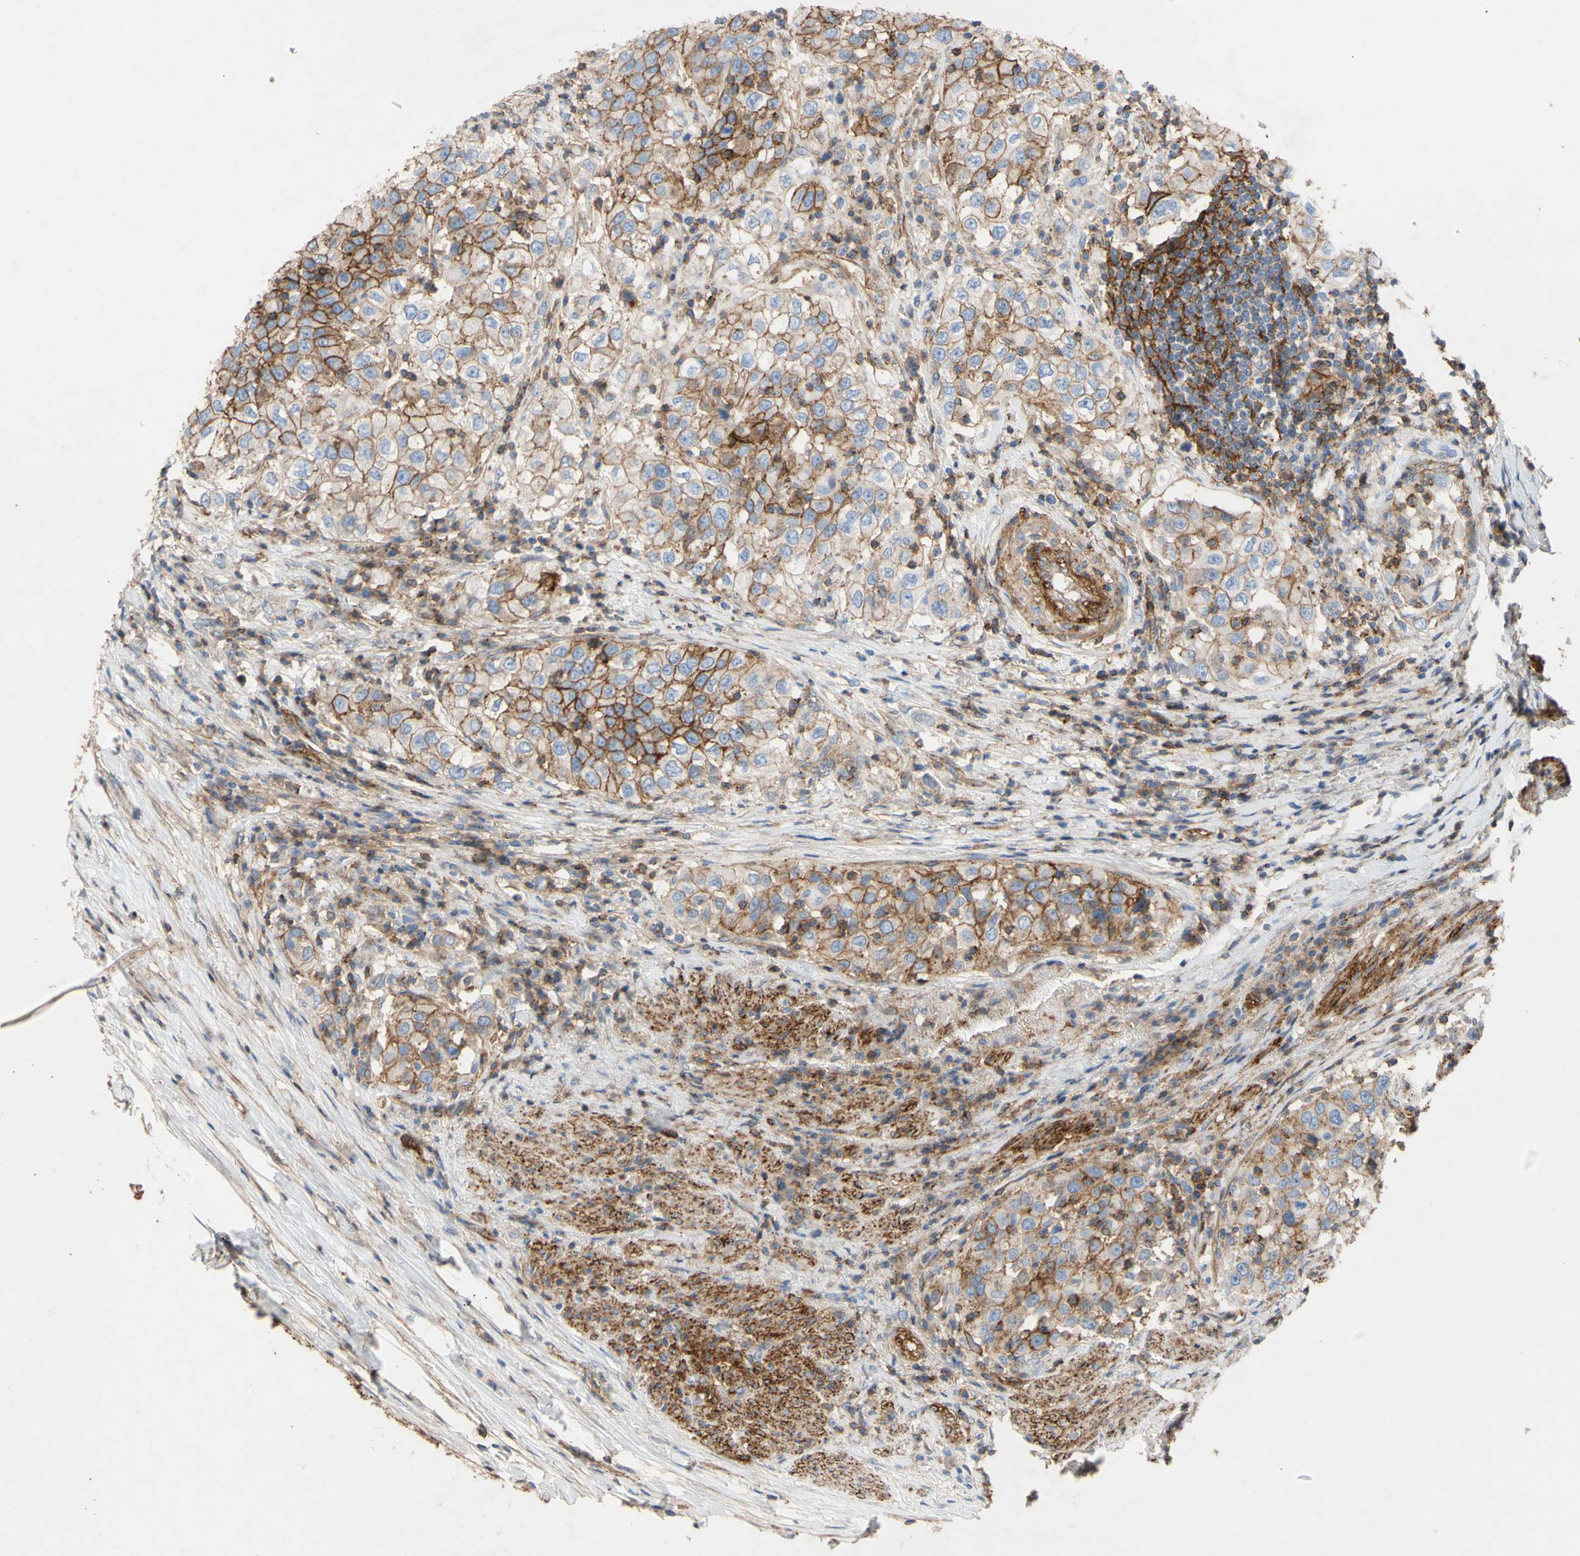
{"staining": {"intensity": "strong", "quantity": ">75%", "location": "cytoplasmic/membranous"}, "tissue": "urothelial cancer", "cell_type": "Tumor cells", "image_type": "cancer", "snomed": [{"axis": "morphology", "description": "Urothelial carcinoma, High grade"}, {"axis": "topography", "description": "Urinary bladder"}], "caption": "Immunohistochemistry (IHC) micrograph of human urothelial carcinoma (high-grade) stained for a protein (brown), which displays high levels of strong cytoplasmic/membranous expression in about >75% of tumor cells.", "gene": "ATP2A3", "patient": {"sex": "female", "age": 80}}